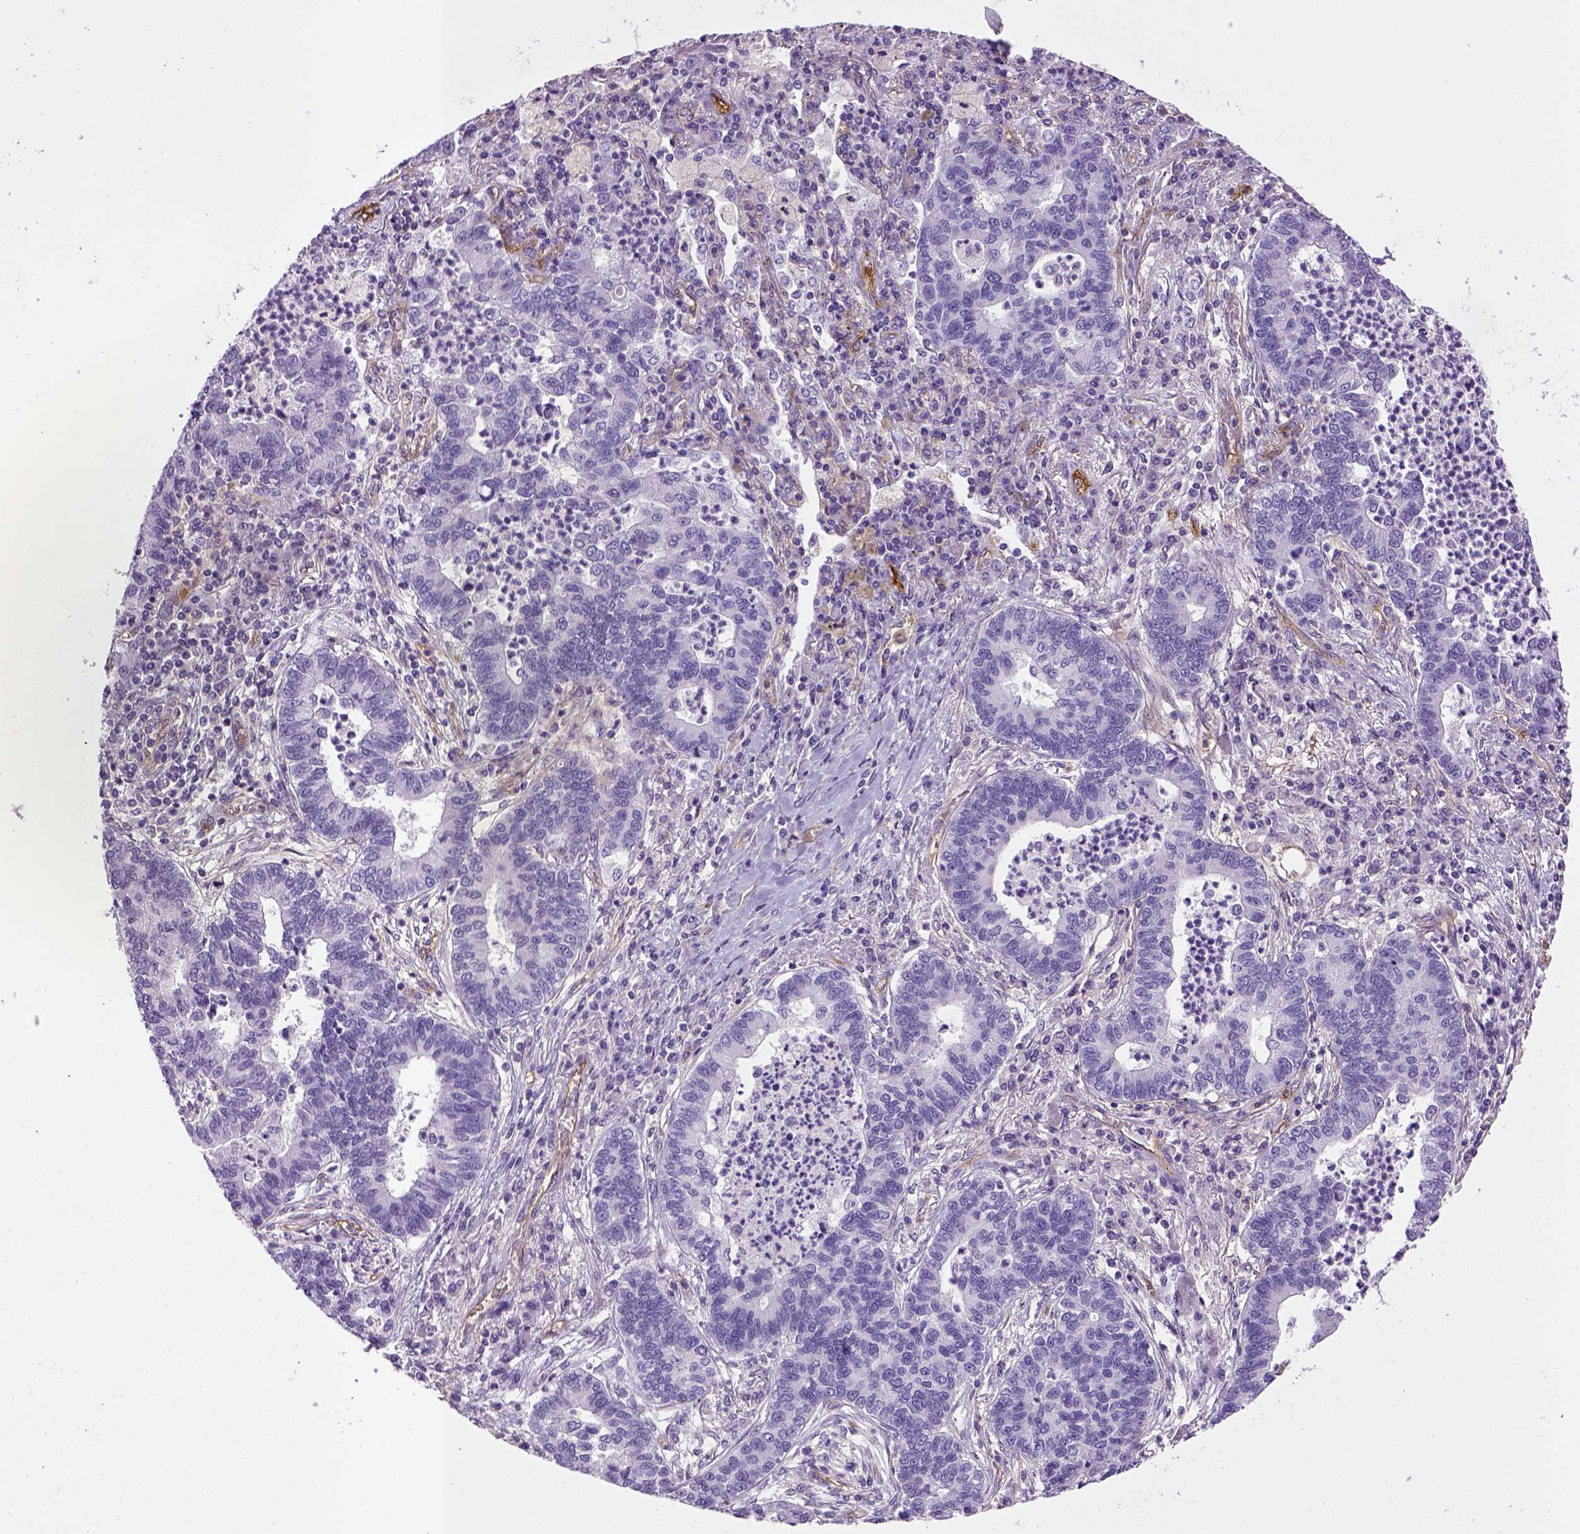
{"staining": {"intensity": "negative", "quantity": "none", "location": "none"}, "tissue": "lung cancer", "cell_type": "Tumor cells", "image_type": "cancer", "snomed": [{"axis": "morphology", "description": "Adenocarcinoma, NOS"}, {"axis": "topography", "description": "Lung"}], "caption": "DAB (3,3'-diaminobenzidine) immunohistochemical staining of human lung cancer (adenocarcinoma) shows no significant staining in tumor cells.", "gene": "ENG", "patient": {"sex": "female", "age": 57}}